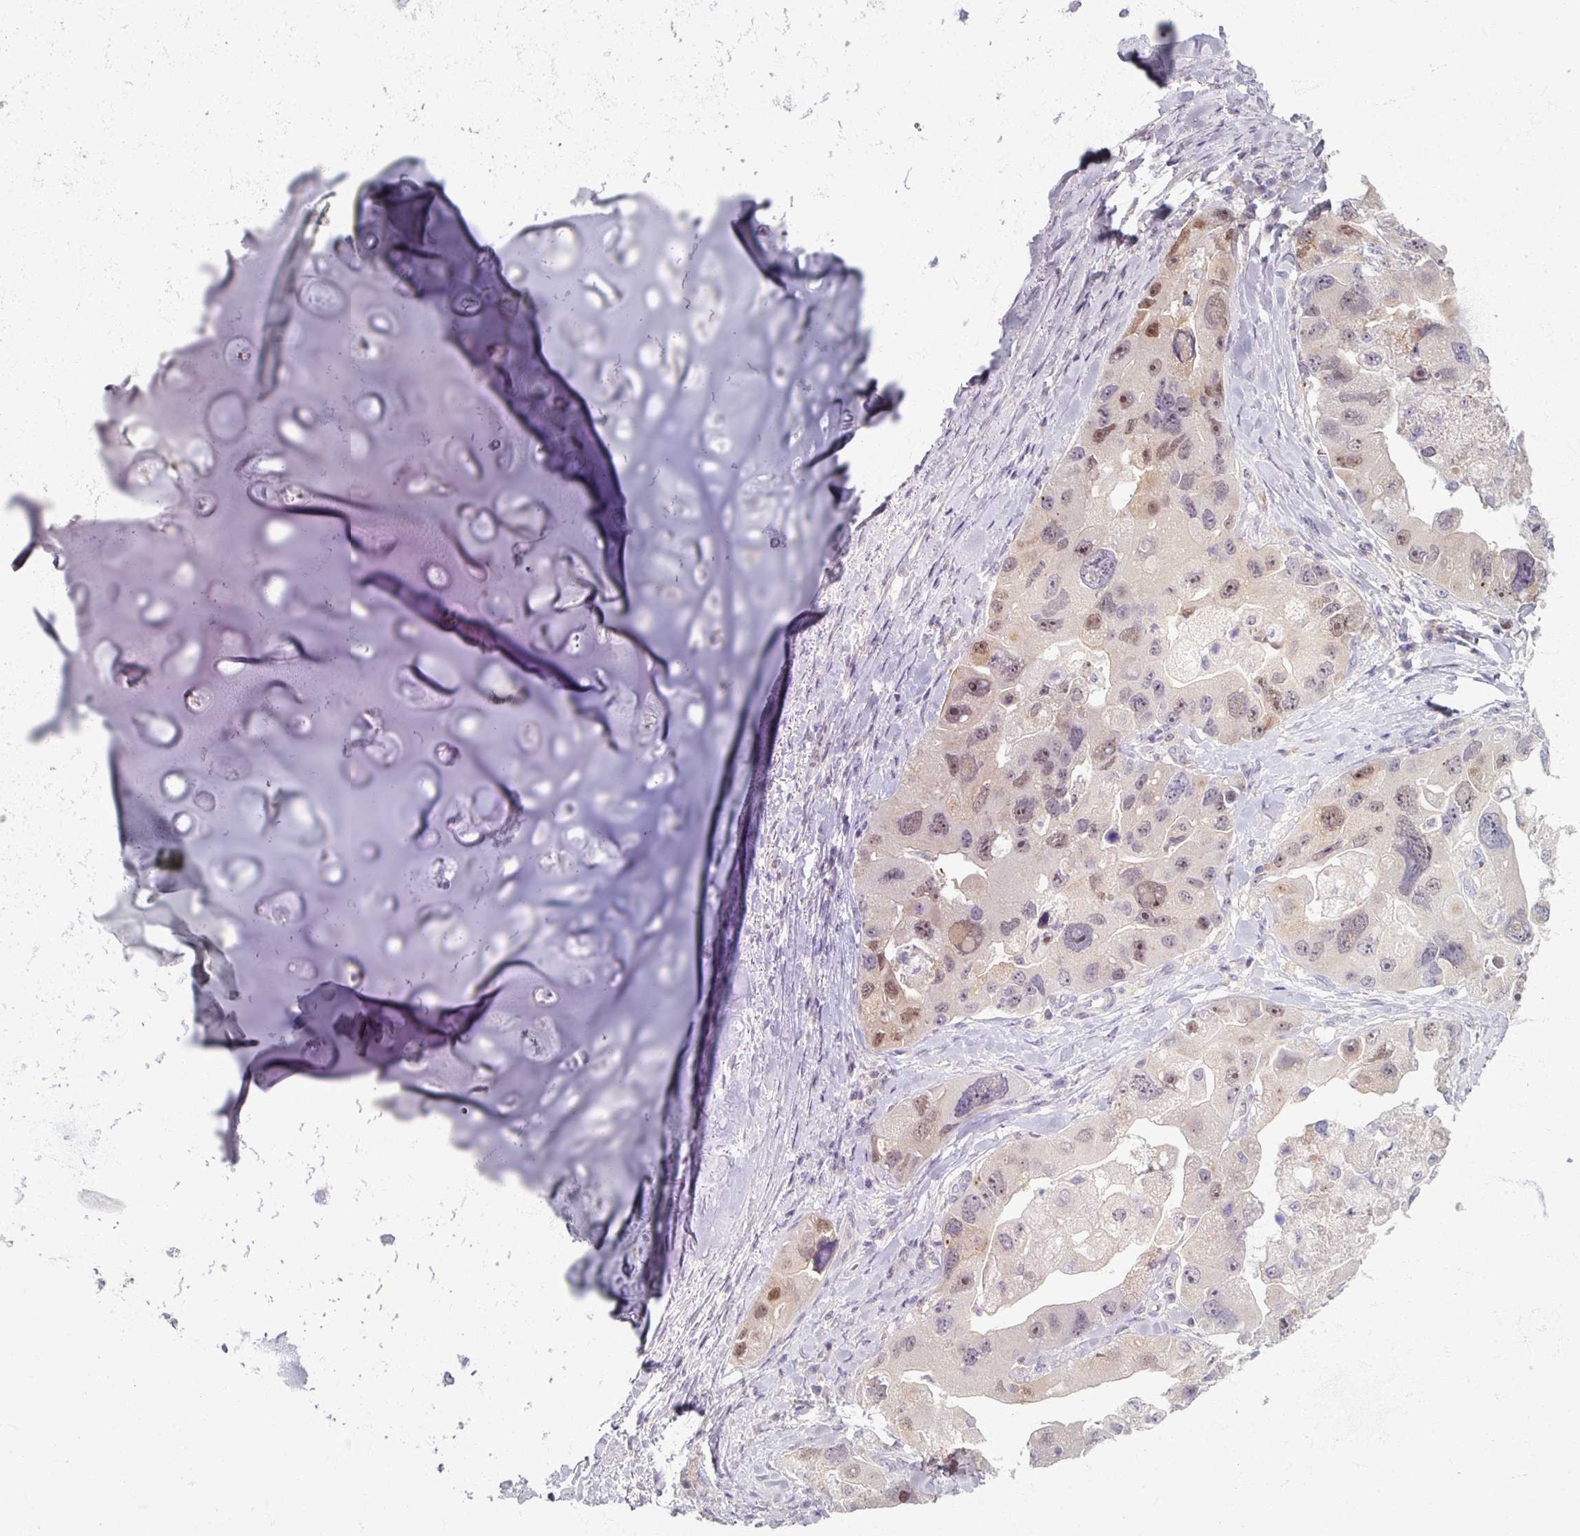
{"staining": {"intensity": "strong", "quantity": "<25%", "location": "cytoplasmic/membranous"}, "tissue": "lung cancer", "cell_type": "Tumor cells", "image_type": "cancer", "snomed": [{"axis": "morphology", "description": "Adenocarcinoma, NOS"}, {"axis": "topography", "description": "Lung"}], "caption": "This histopathology image reveals IHC staining of adenocarcinoma (lung), with medium strong cytoplasmic/membranous expression in approximately <25% of tumor cells.", "gene": "TTLL7", "patient": {"sex": "female", "age": 54}}